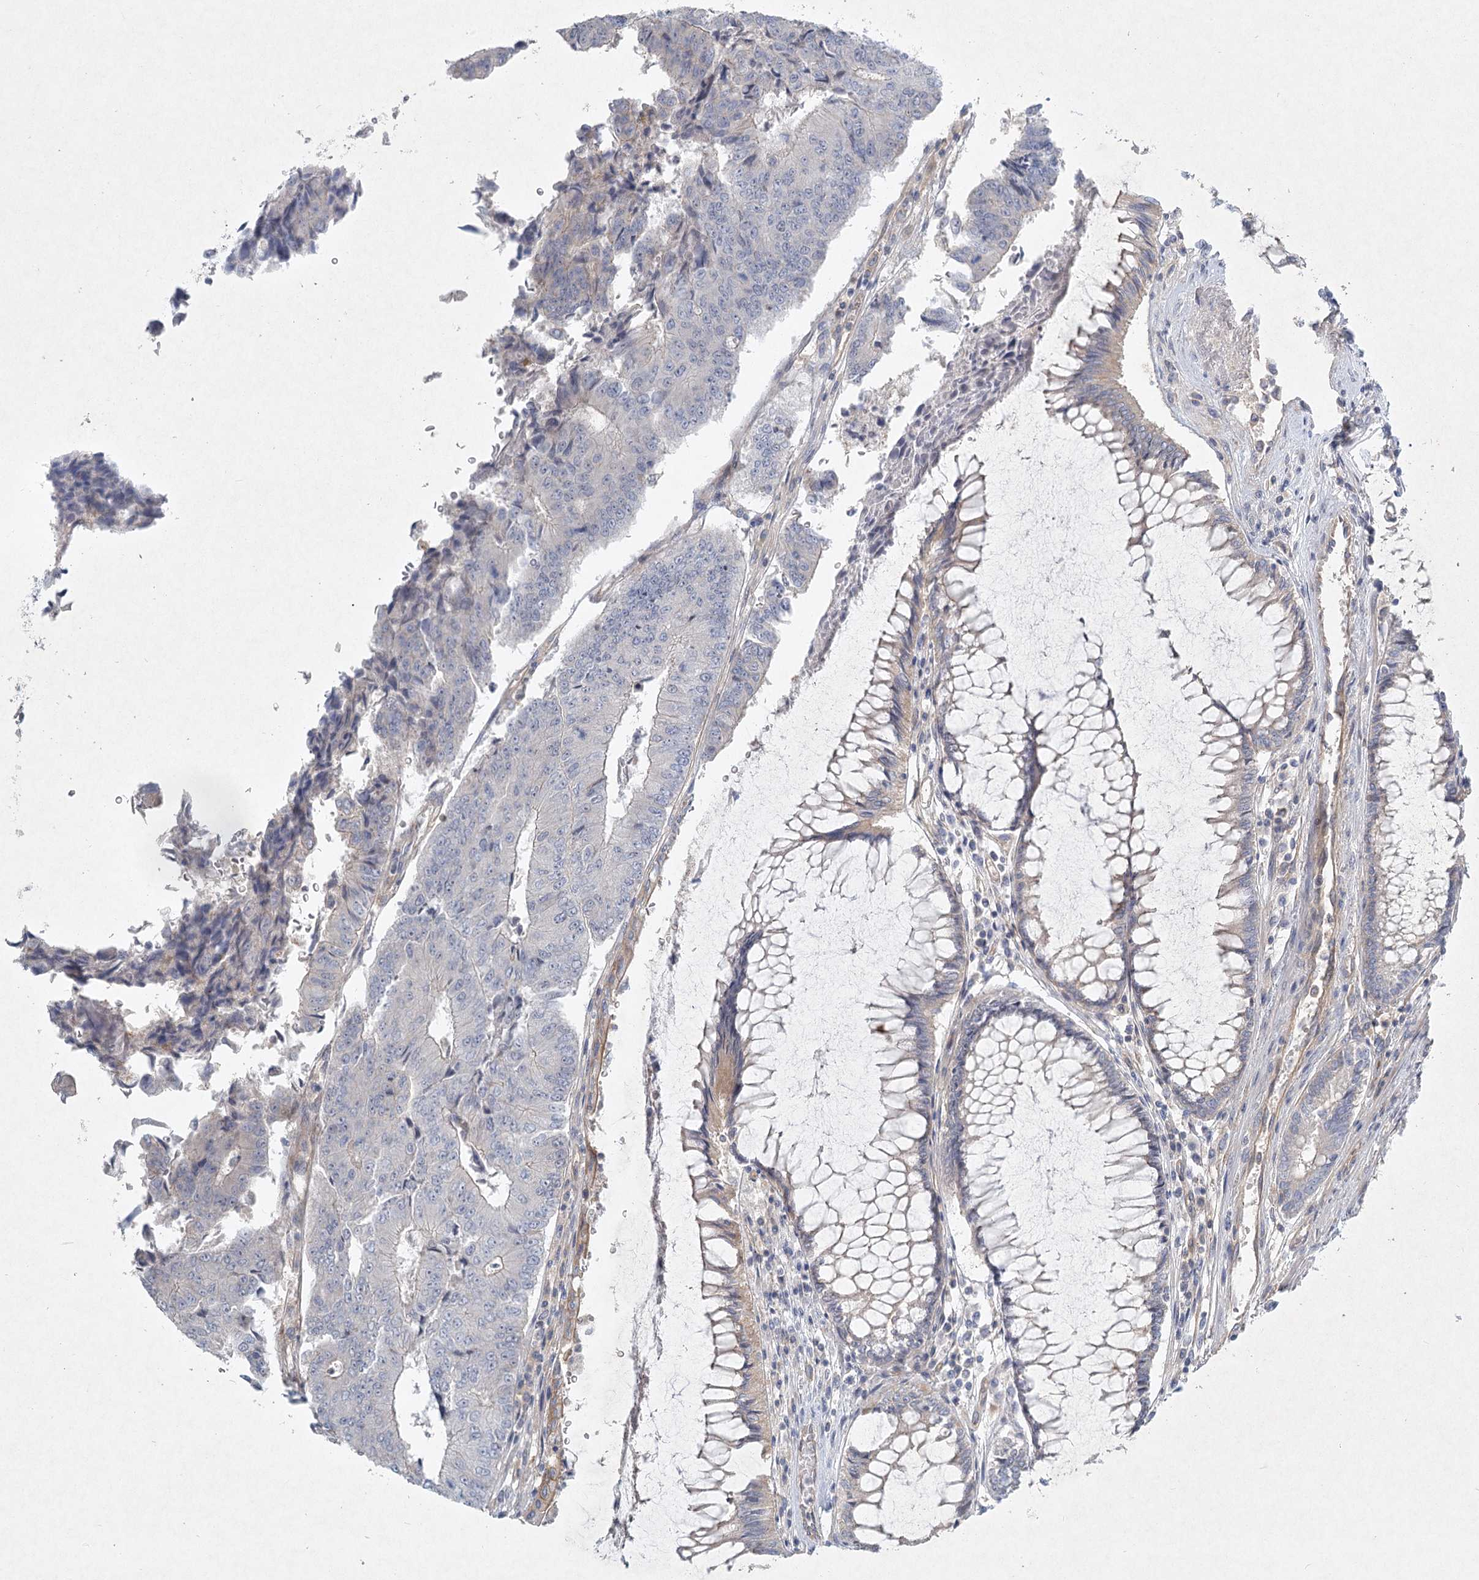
{"staining": {"intensity": "weak", "quantity": "25%-75%", "location": "cytoplasmic/membranous"}, "tissue": "colorectal cancer", "cell_type": "Tumor cells", "image_type": "cancer", "snomed": [{"axis": "morphology", "description": "Adenocarcinoma, NOS"}, {"axis": "topography", "description": "Colon"}], "caption": "Adenocarcinoma (colorectal) stained for a protein (brown) displays weak cytoplasmic/membranous positive staining in approximately 25%-75% of tumor cells.", "gene": "DNMBP", "patient": {"sex": "female", "age": 67}}